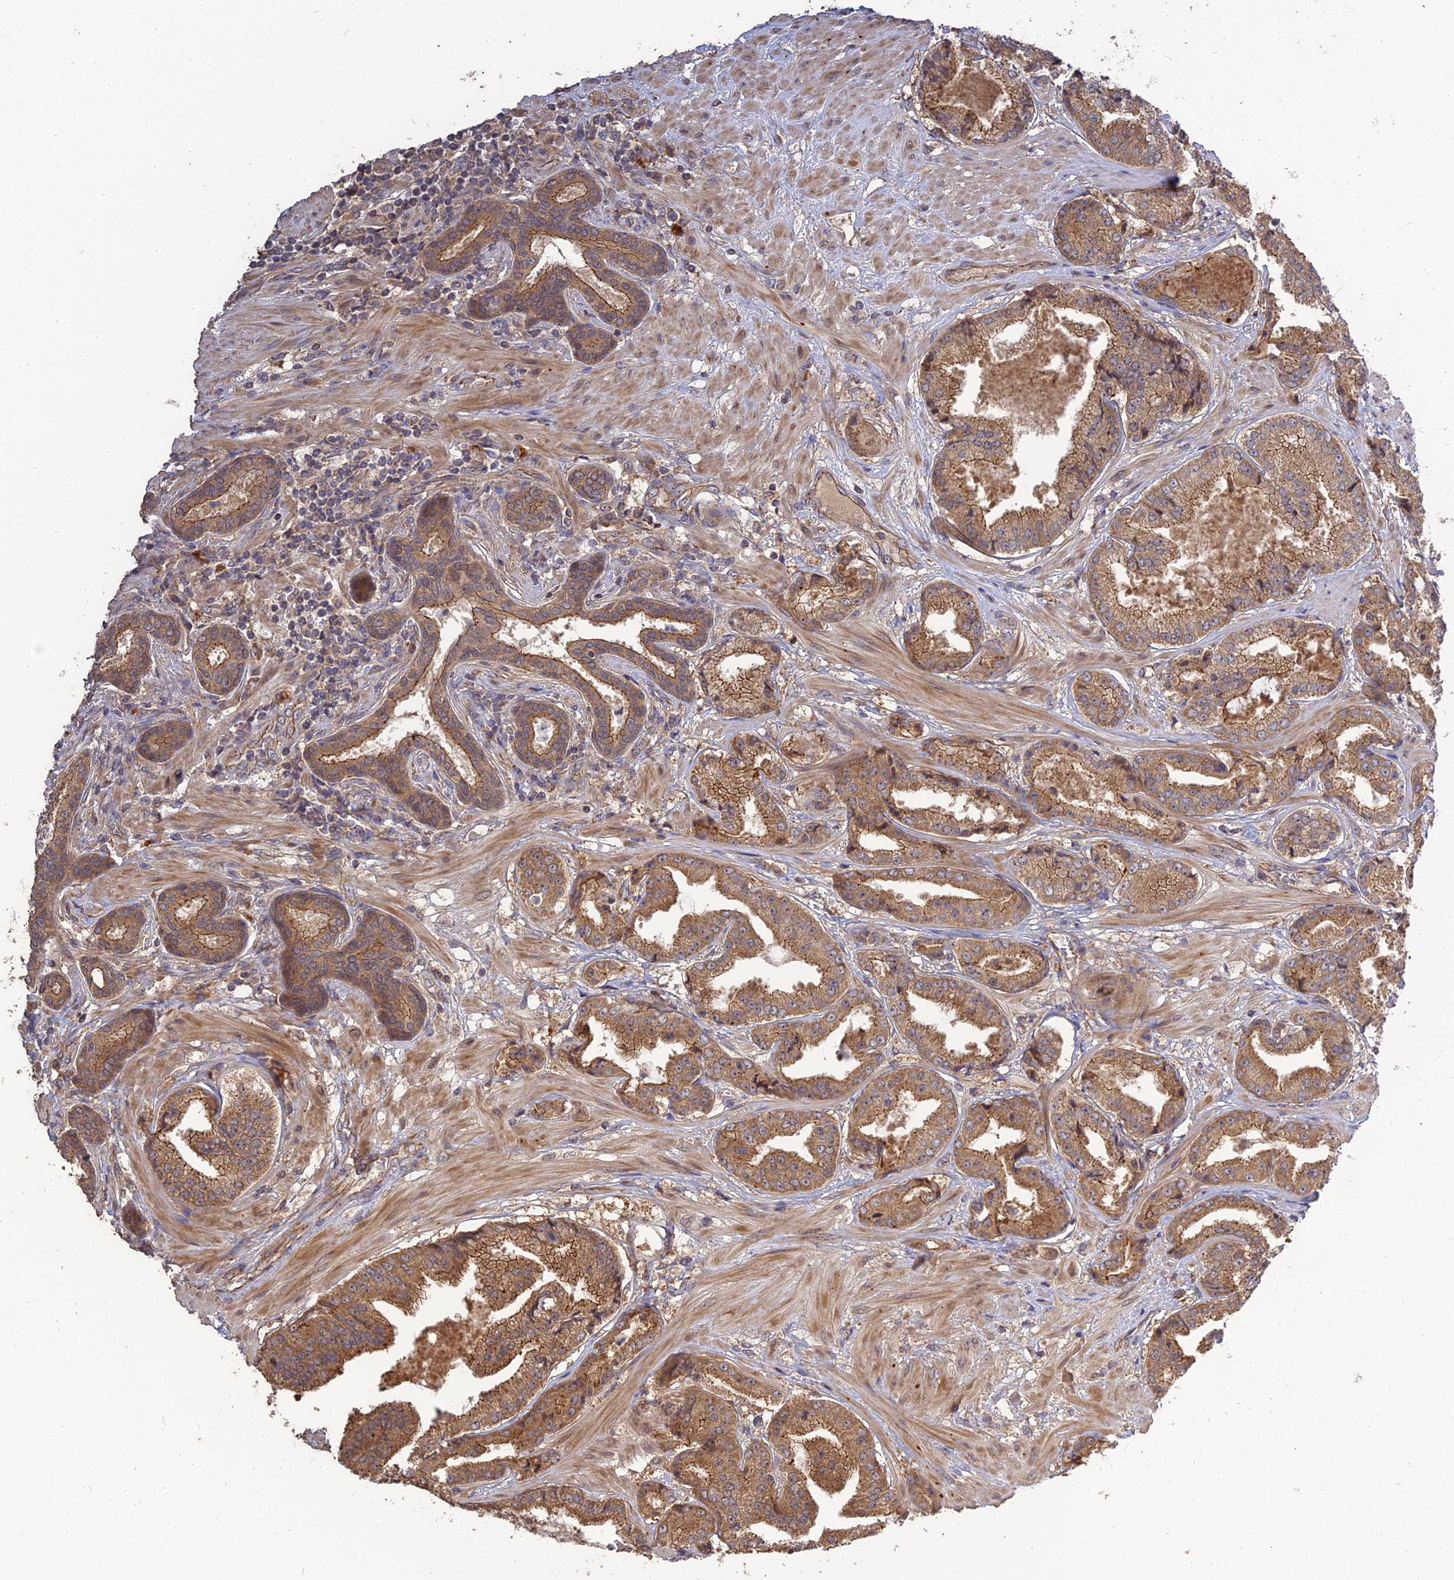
{"staining": {"intensity": "moderate", "quantity": ">75%", "location": "cytoplasmic/membranous"}, "tissue": "prostate cancer", "cell_type": "Tumor cells", "image_type": "cancer", "snomed": [{"axis": "morphology", "description": "Adenocarcinoma, High grade"}, {"axis": "topography", "description": "Prostate"}], "caption": "High-magnification brightfield microscopy of prostate cancer stained with DAB (3,3'-diaminobenzidine) (brown) and counterstained with hematoxylin (blue). tumor cells exhibit moderate cytoplasmic/membranous positivity is appreciated in approximately>75% of cells. The protein of interest is shown in brown color, while the nuclei are stained blue.", "gene": "ARHGAP40", "patient": {"sex": "male", "age": 63}}